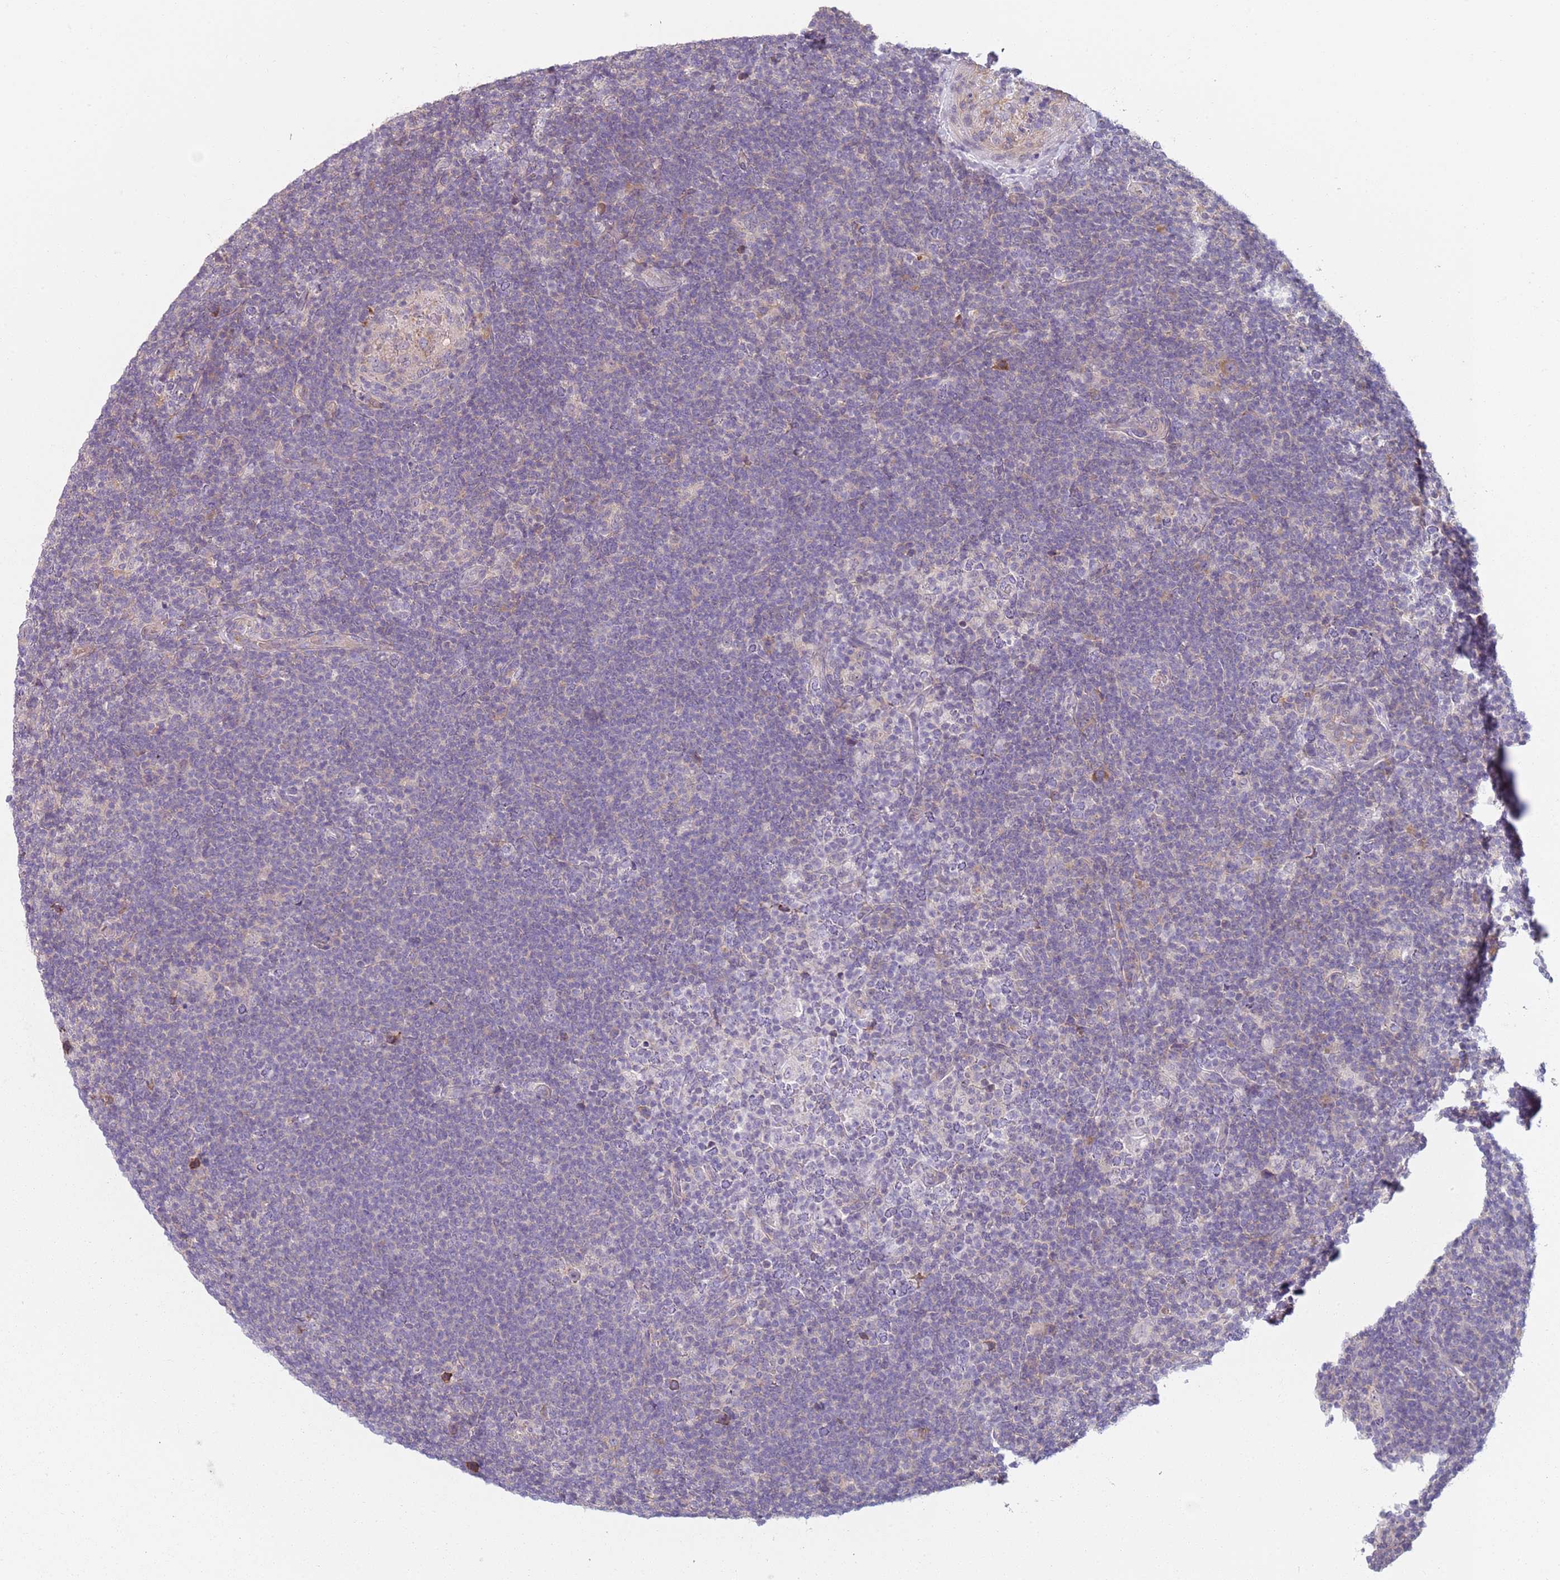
{"staining": {"intensity": "negative", "quantity": "none", "location": "none"}, "tissue": "lymphoma", "cell_type": "Tumor cells", "image_type": "cancer", "snomed": [{"axis": "morphology", "description": "Hodgkin's disease, NOS"}, {"axis": "topography", "description": "Lymph node"}], "caption": "High power microscopy photomicrograph of an immunohistochemistry (IHC) image of Hodgkin's disease, revealing no significant positivity in tumor cells.", "gene": "SLC26A6", "patient": {"sex": "female", "age": 57}}